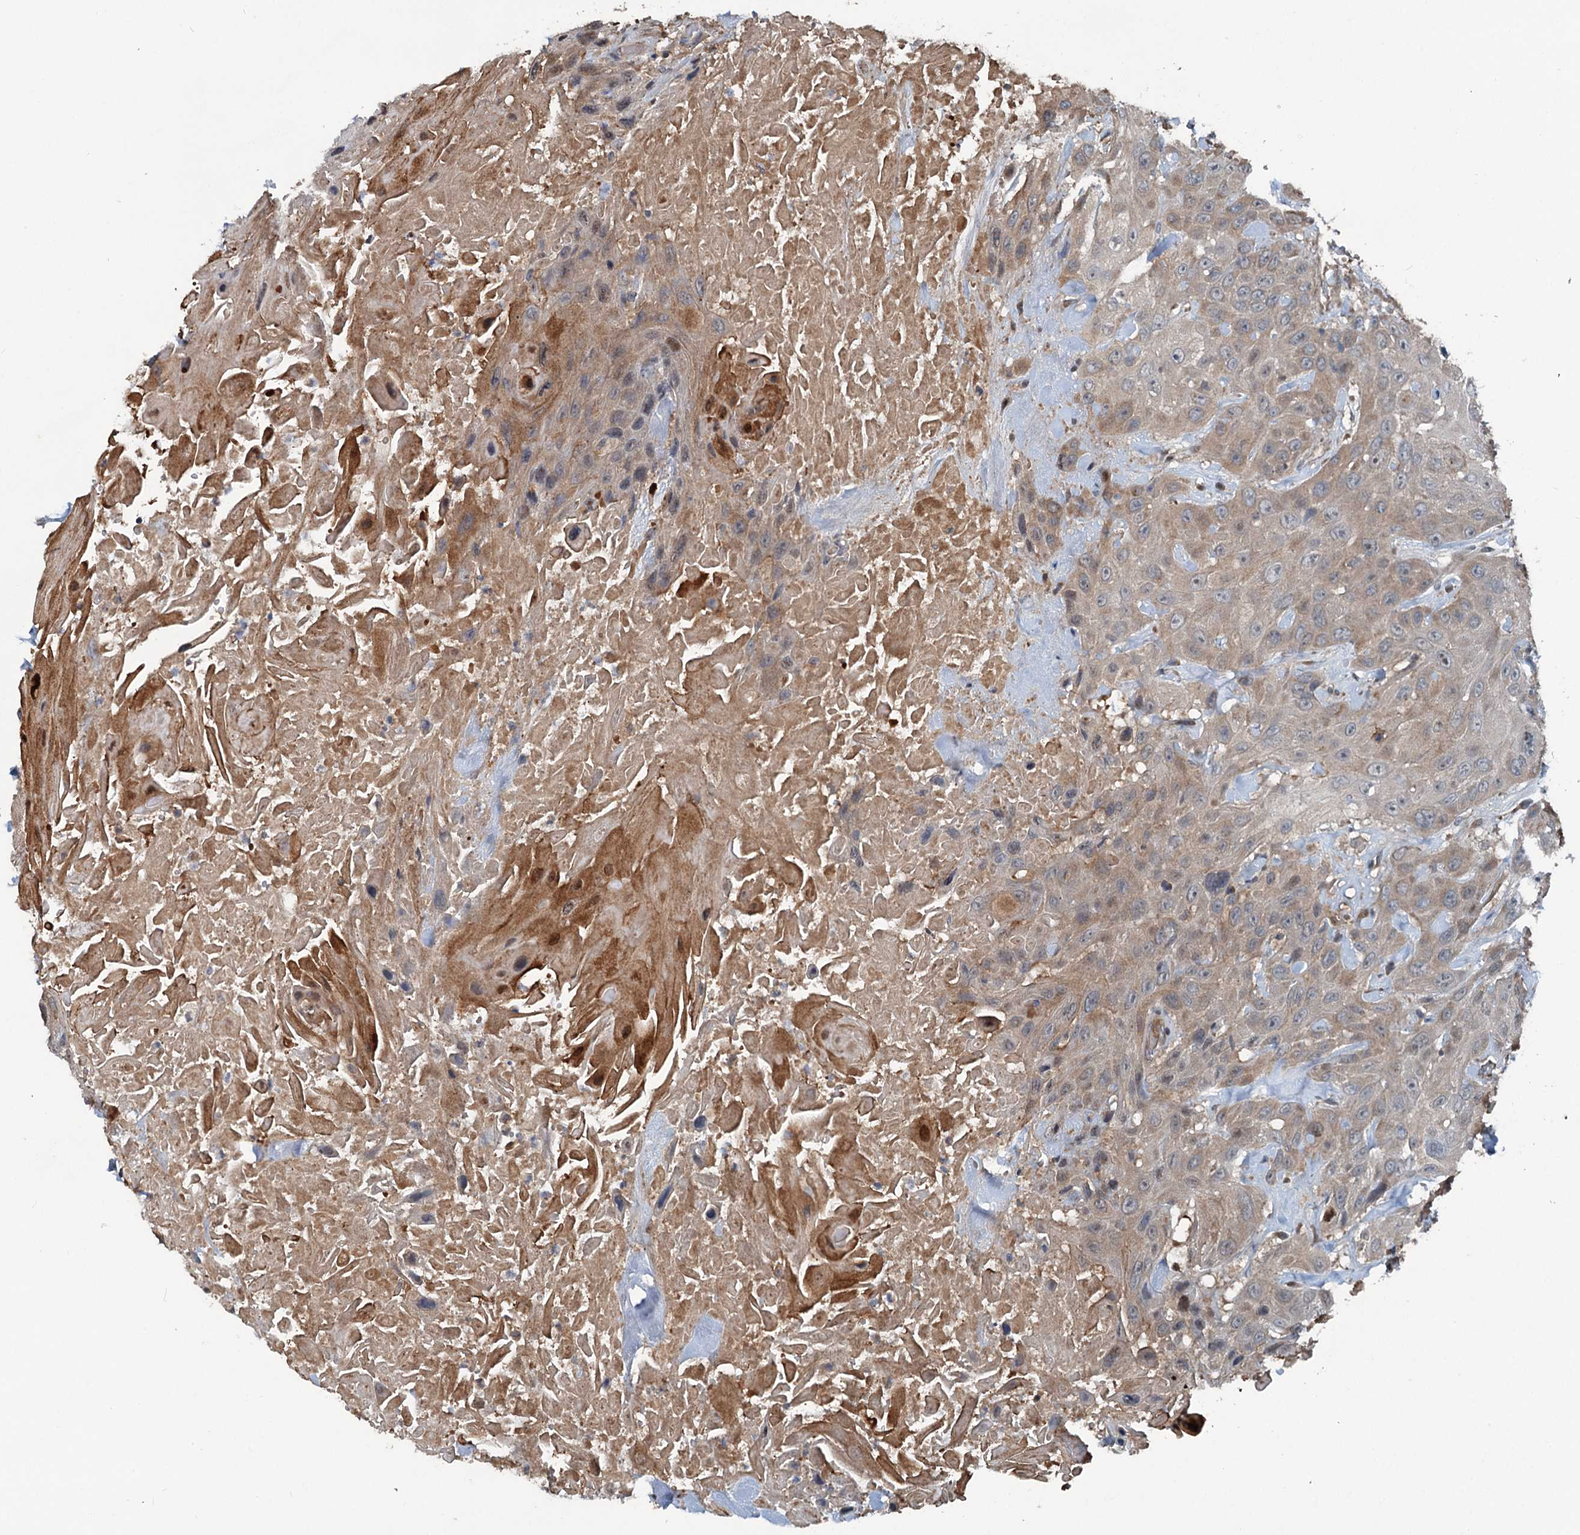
{"staining": {"intensity": "weak", "quantity": ">75%", "location": "cytoplasmic/membranous"}, "tissue": "head and neck cancer", "cell_type": "Tumor cells", "image_type": "cancer", "snomed": [{"axis": "morphology", "description": "Squamous cell carcinoma, NOS"}, {"axis": "topography", "description": "Head-Neck"}], "caption": "A high-resolution micrograph shows immunohistochemistry staining of squamous cell carcinoma (head and neck), which exhibits weak cytoplasmic/membranous staining in about >75% of tumor cells.", "gene": "TEDC1", "patient": {"sex": "male", "age": 81}}